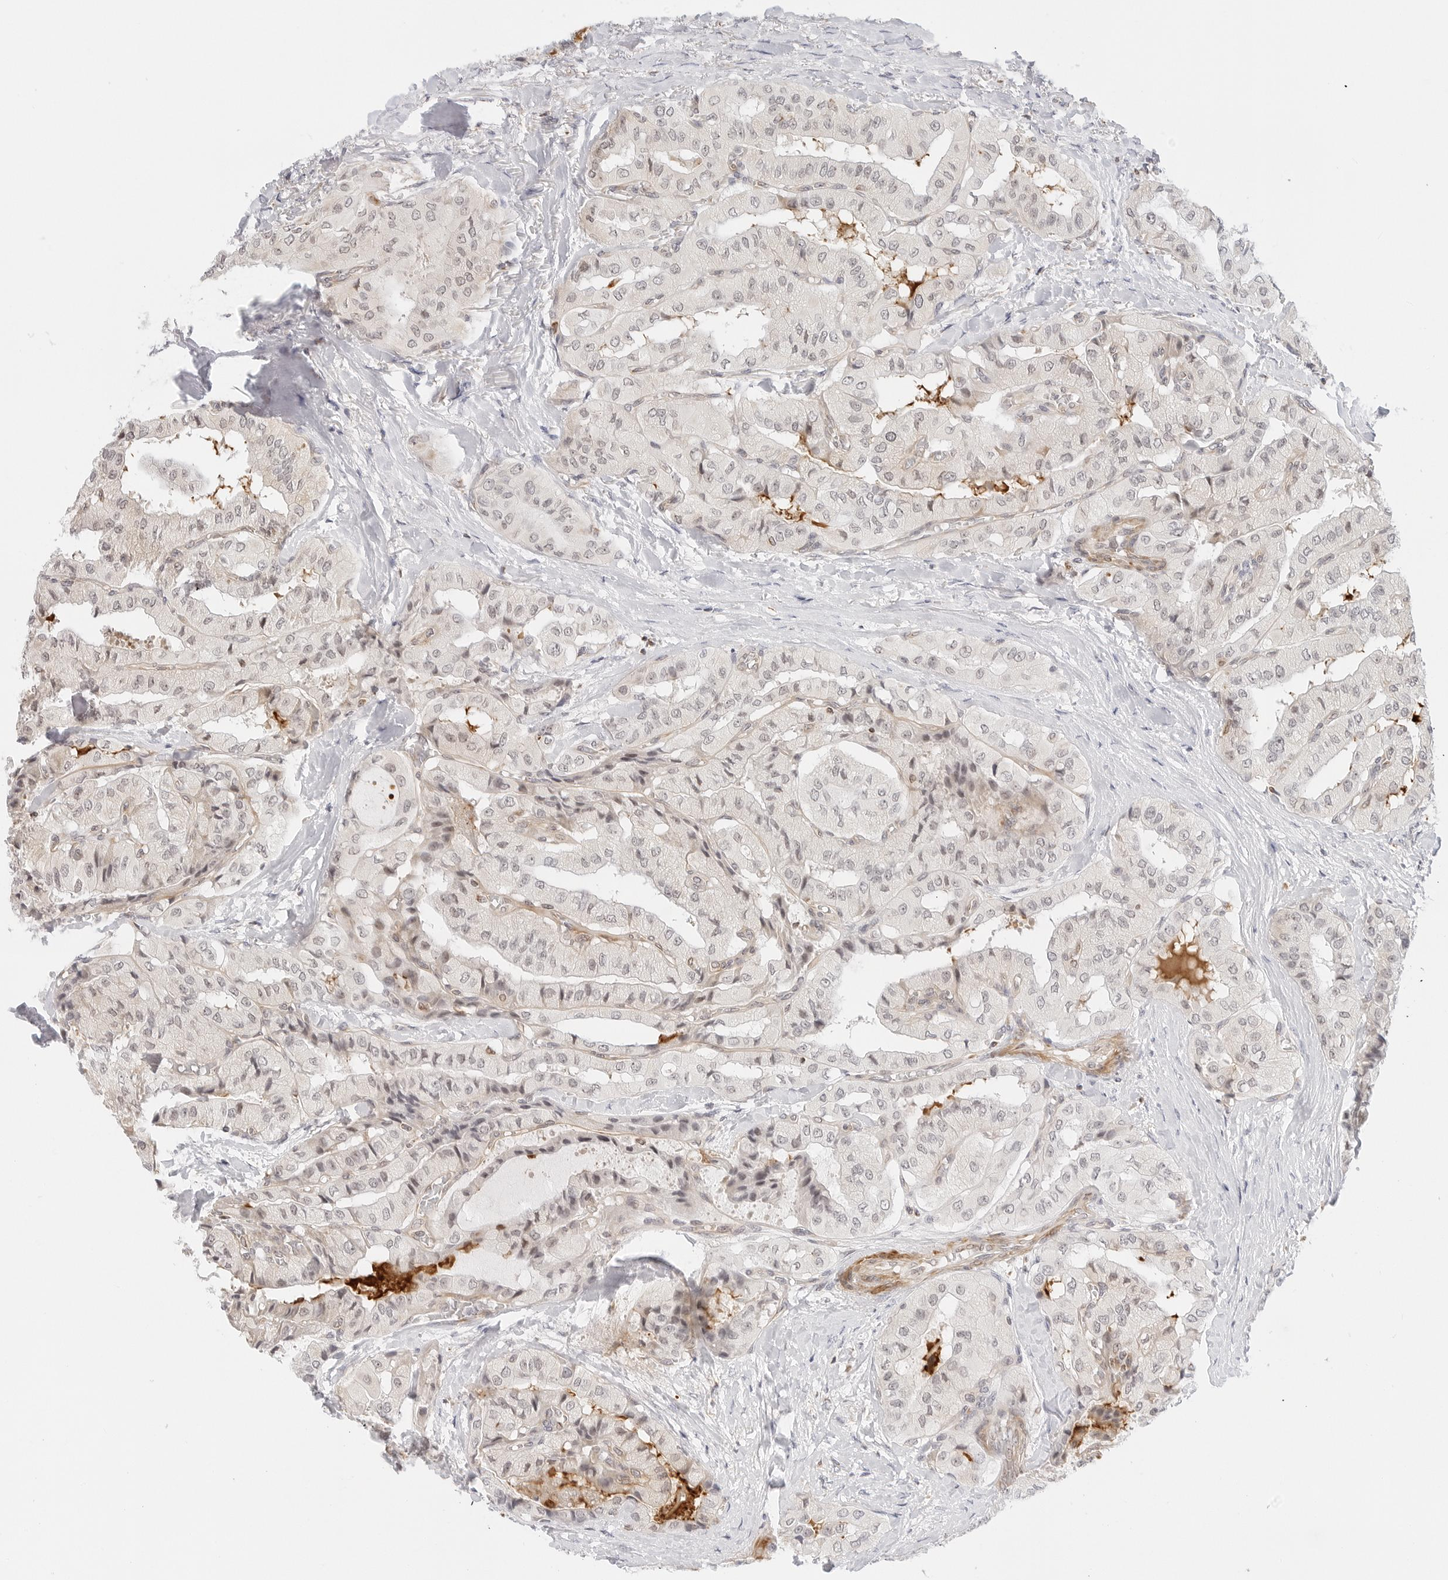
{"staining": {"intensity": "weak", "quantity": "<25%", "location": "nuclear"}, "tissue": "thyroid cancer", "cell_type": "Tumor cells", "image_type": "cancer", "snomed": [{"axis": "morphology", "description": "Papillary adenocarcinoma, NOS"}, {"axis": "topography", "description": "Thyroid gland"}], "caption": "DAB immunohistochemical staining of human thyroid cancer exhibits no significant expression in tumor cells. (DAB immunohistochemistry (IHC) with hematoxylin counter stain).", "gene": "GORAB", "patient": {"sex": "female", "age": 59}}